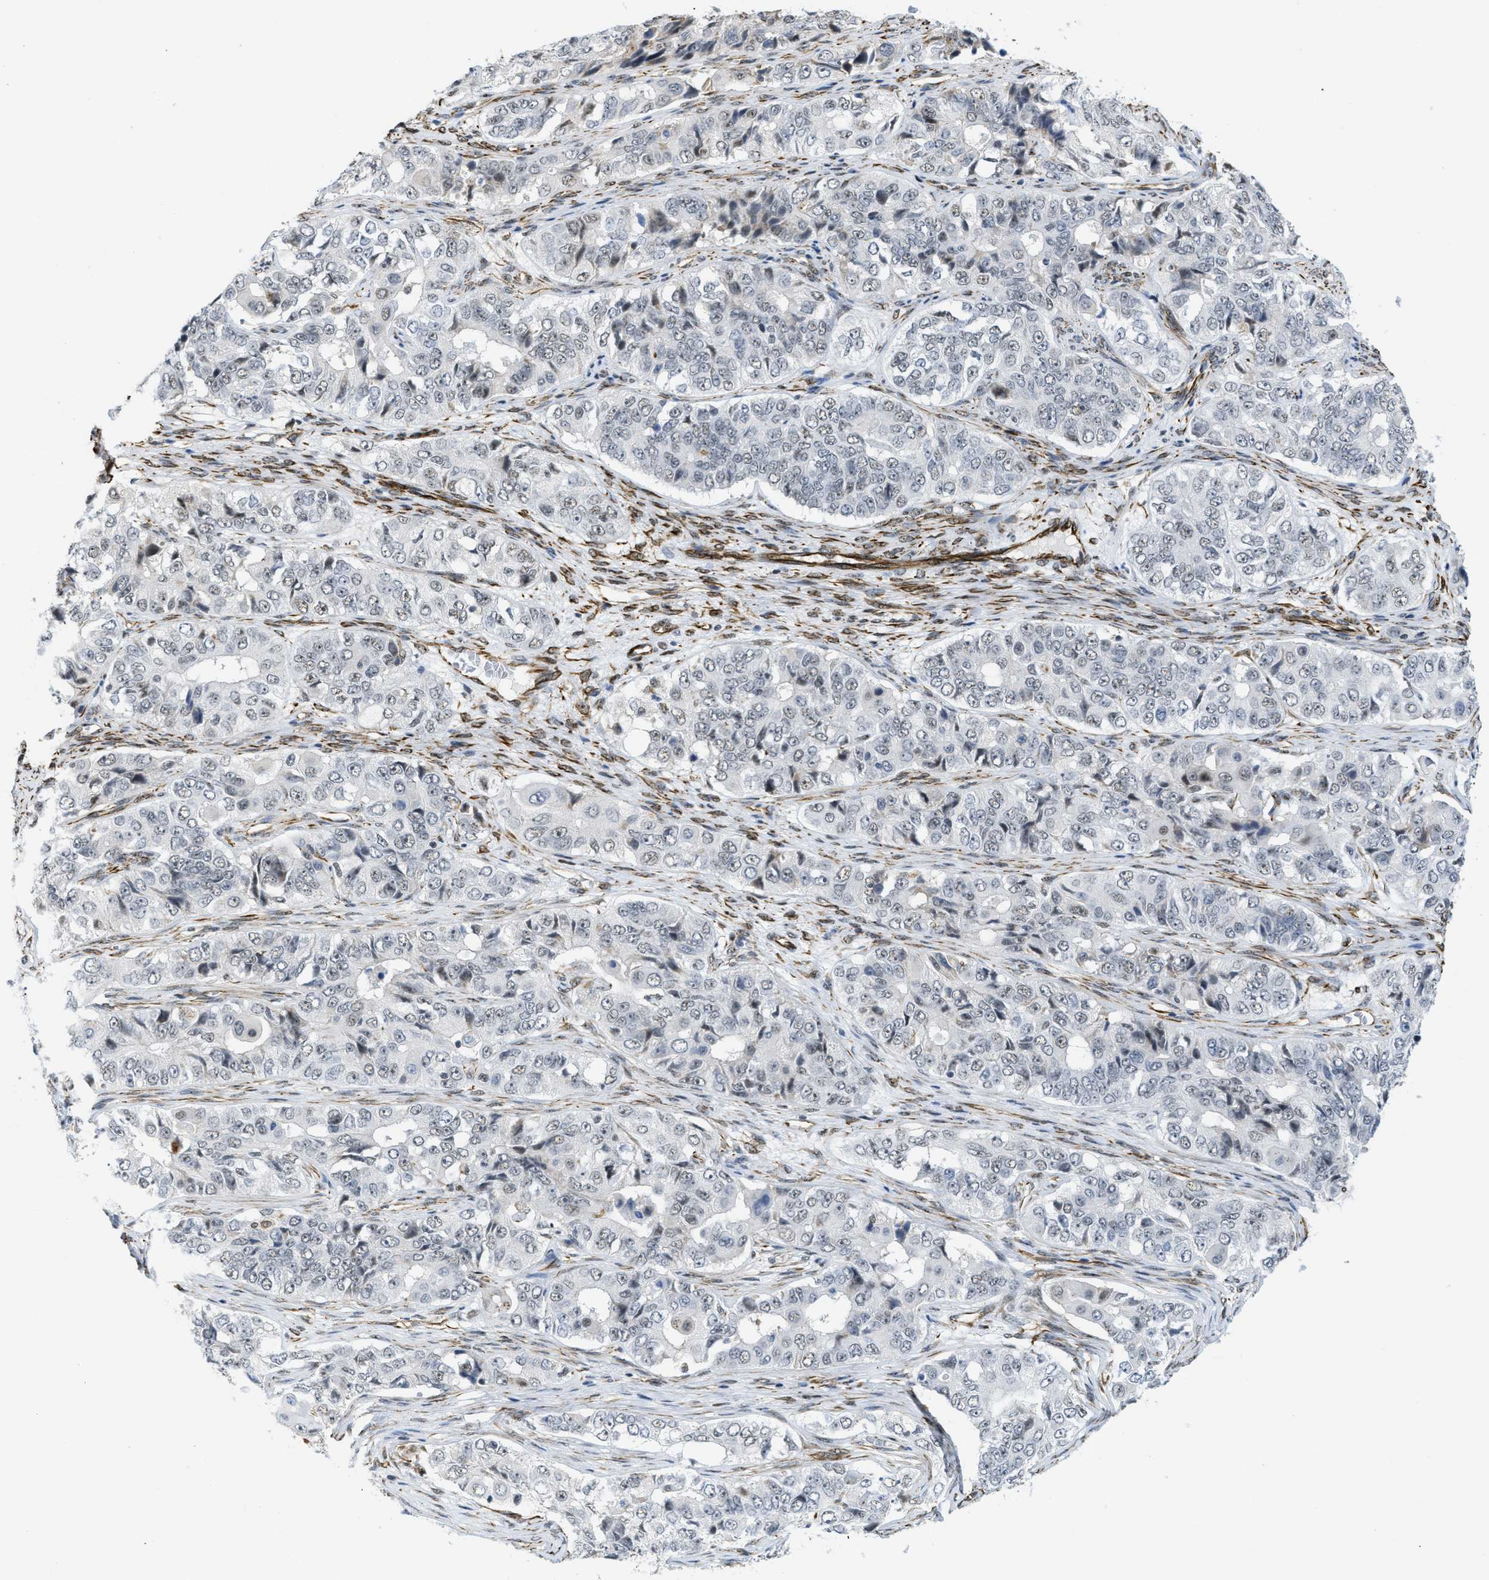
{"staining": {"intensity": "weak", "quantity": "<25%", "location": "nuclear"}, "tissue": "ovarian cancer", "cell_type": "Tumor cells", "image_type": "cancer", "snomed": [{"axis": "morphology", "description": "Carcinoma, endometroid"}, {"axis": "topography", "description": "Ovary"}], "caption": "Image shows no protein expression in tumor cells of endometroid carcinoma (ovarian) tissue. (Stains: DAB IHC with hematoxylin counter stain, Microscopy: brightfield microscopy at high magnification).", "gene": "LRRC8B", "patient": {"sex": "female", "age": 51}}